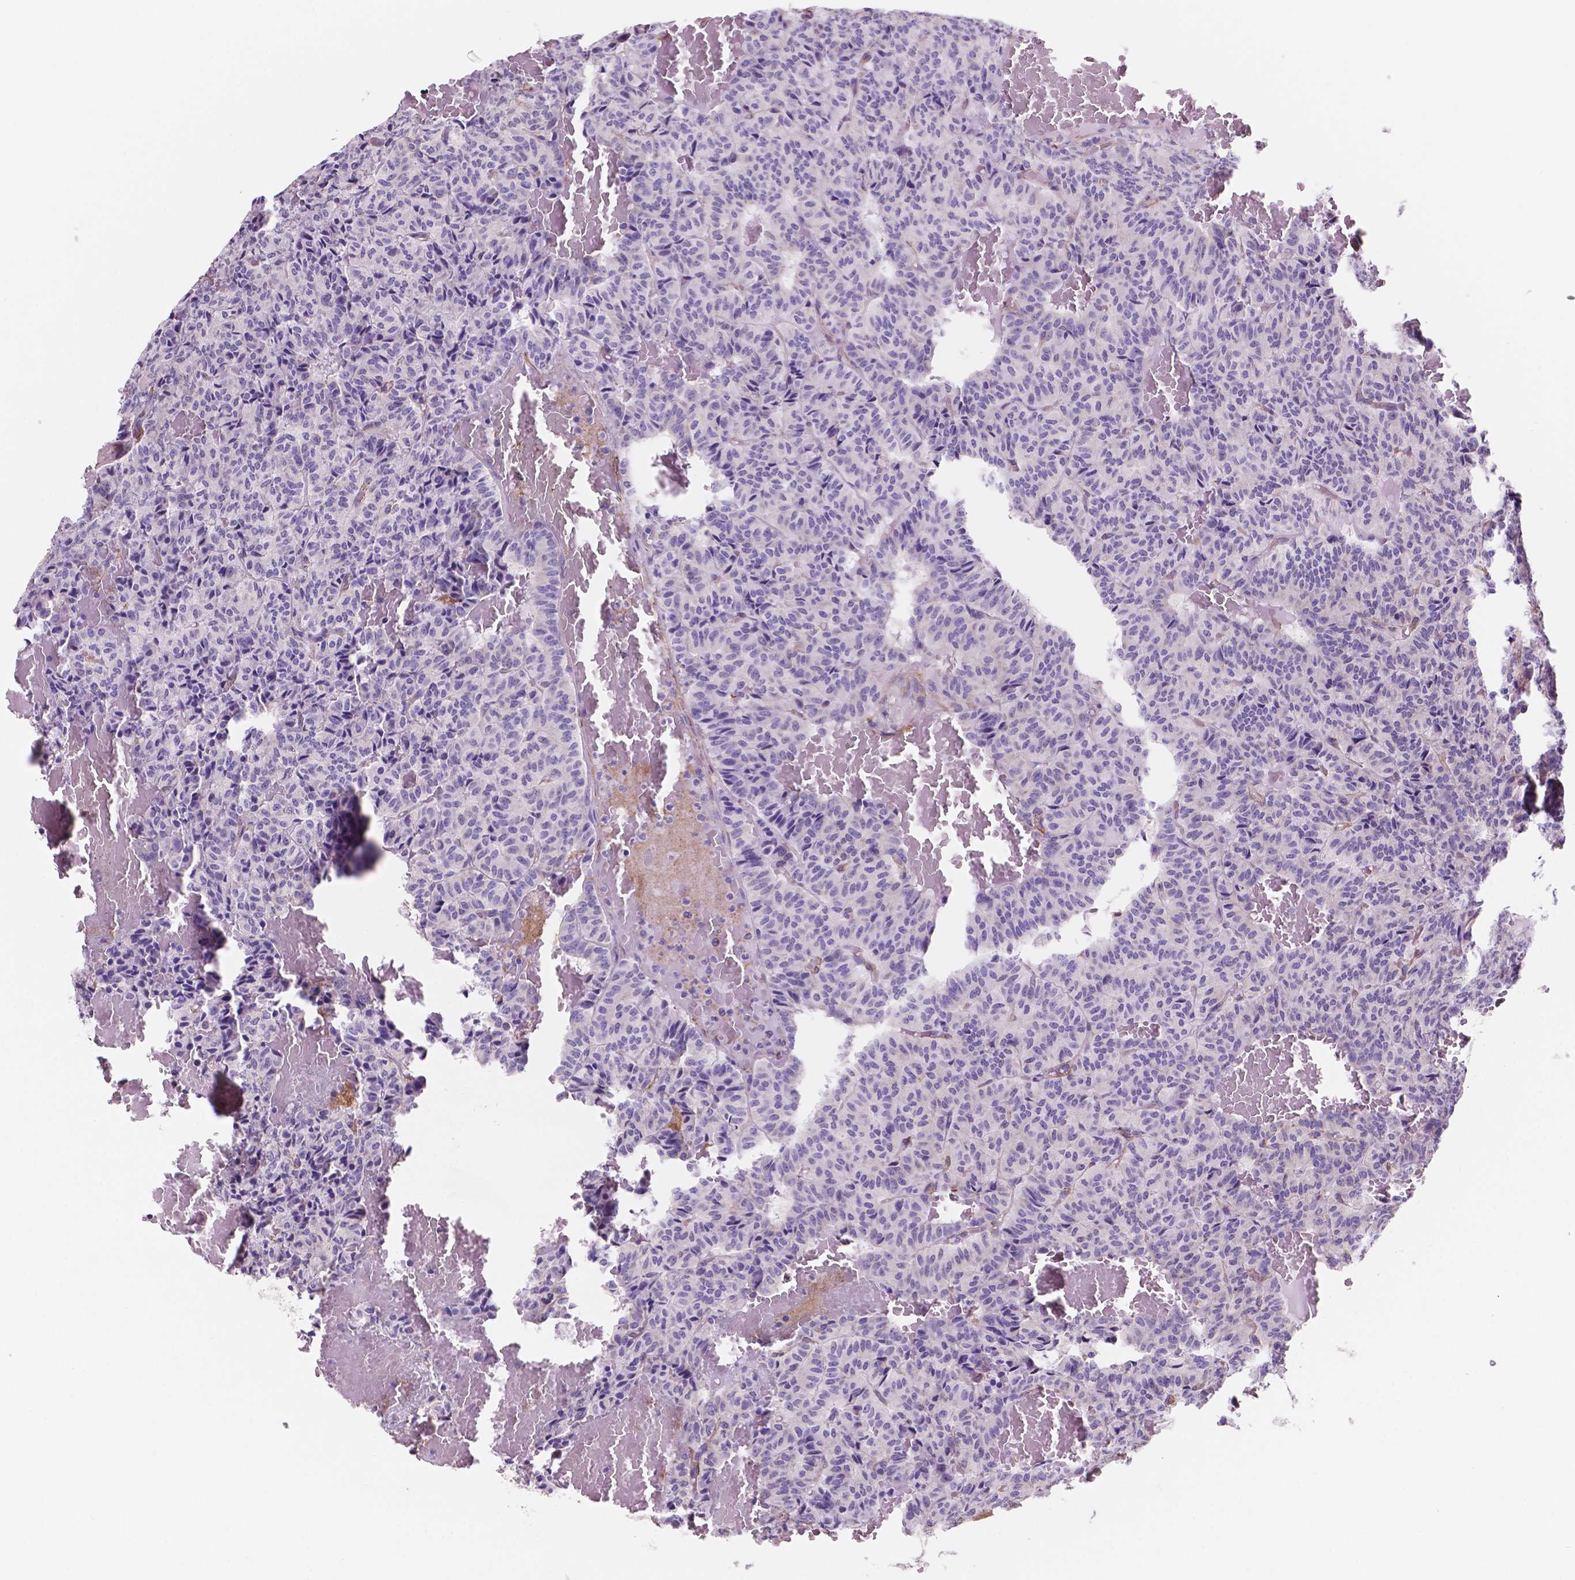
{"staining": {"intensity": "negative", "quantity": "none", "location": "none"}, "tissue": "carcinoid", "cell_type": "Tumor cells", "image_type": "cancer", "snomed": [{"axis": "morphology", "description": "Carcinoid, malignant, NOS"}, {"axis": "topography", "description": "Lung"}], "caption": "IHC histopathology image of neoplastic tissue: carcinoid (malignant) stained with DAB demonstrates no significant protein positivity in tumor cells.", "gene": "TOR2A", "patient": {"sex": "male", "age": 70}}